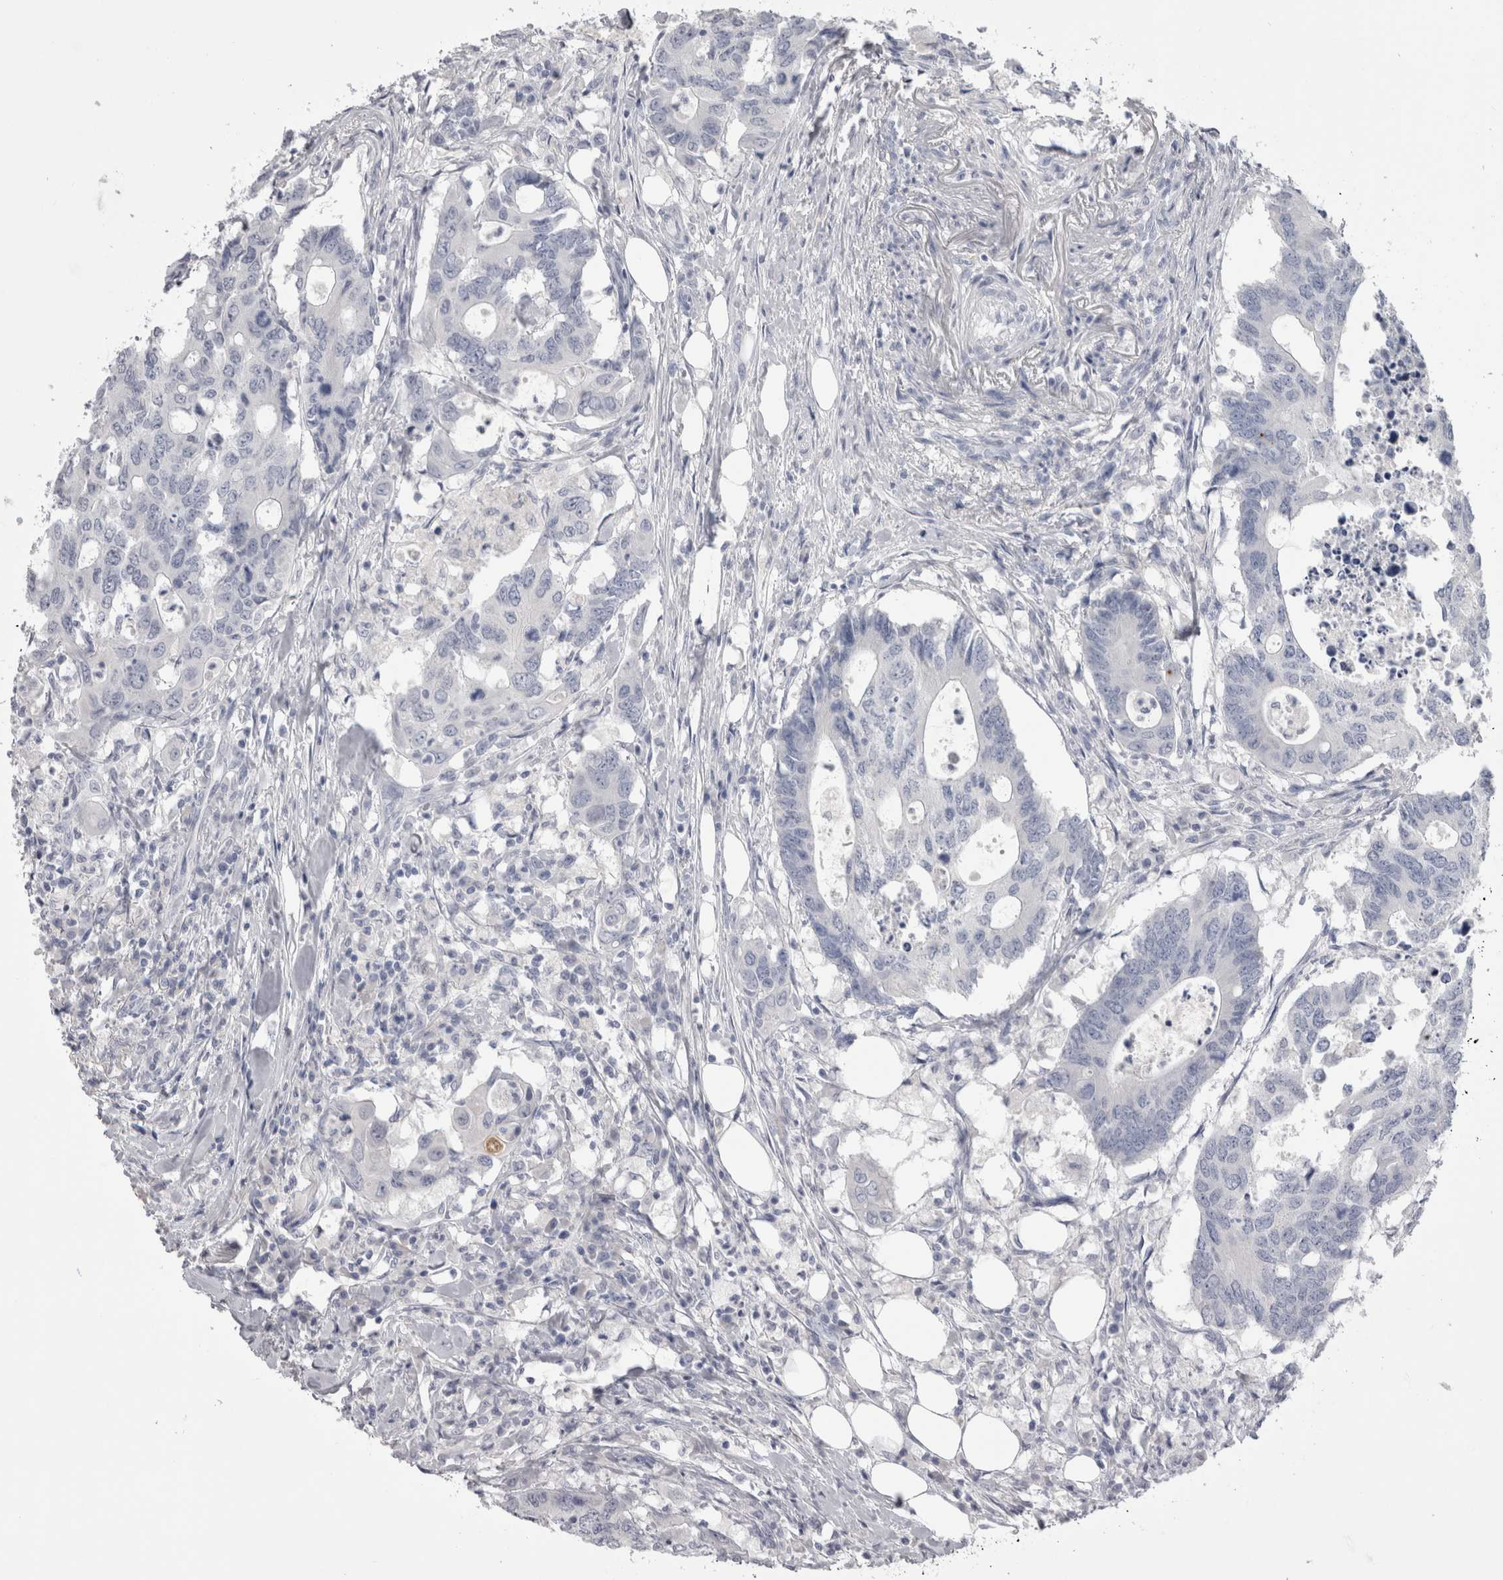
{"staining": {"intensity": "negative", "quantity": "none", "location": "none"}, "tissue": "colorectal cancer", "cell_type": "Tumor cells", "image_type": "cancer", "snomed": [{"axis": "morphology", "description": "Adenocarcinoma, NOS"}, {"axis": "topography", "description": "Colon"}], "caption": "This is an IHC histopathology image of adenocarcinoma (colorectal). There is no staining in tumor cells.", "gene": "ADAM2", "patient": {"sex": "male", "age": 71}}